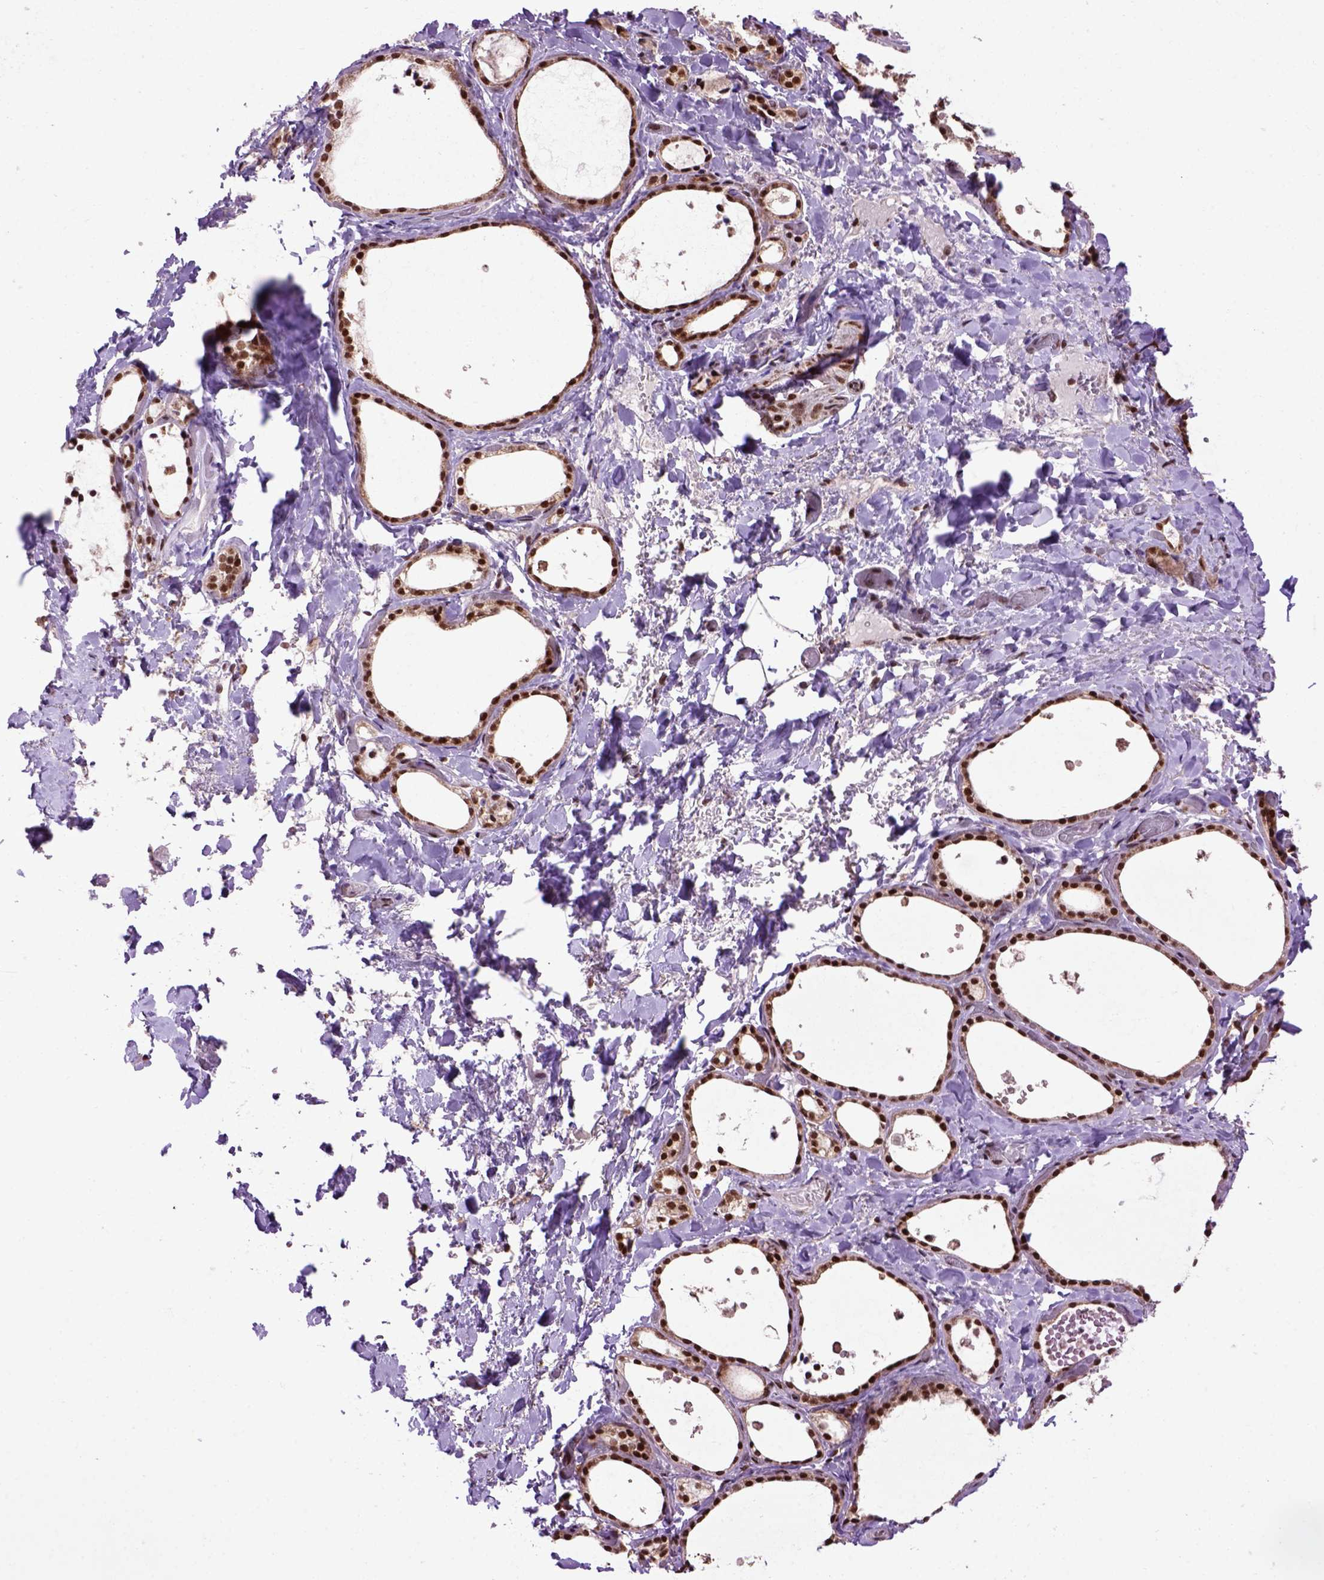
{"staining": {"intensity": "strong", "quantity": ">75%", "location": "nuclear"}, "tissue": "thyroid gland", "cell_type": "Glandular cells", "image_type": "normal", "snomed": [{"axis": "morphology", "description": "Normal tissue, NOS"}, {"axis": "topography", "description": "Thyroid gland"}], "caption": "Protein staining shows strong nuclear positivity in about >75% of glandular cells in normal thyroid gland. (DAB IHC, brown staining for protein, blue staining for nuclei).", "gene": "CELF1", "patient": {"sex": "female", "age": 56}}